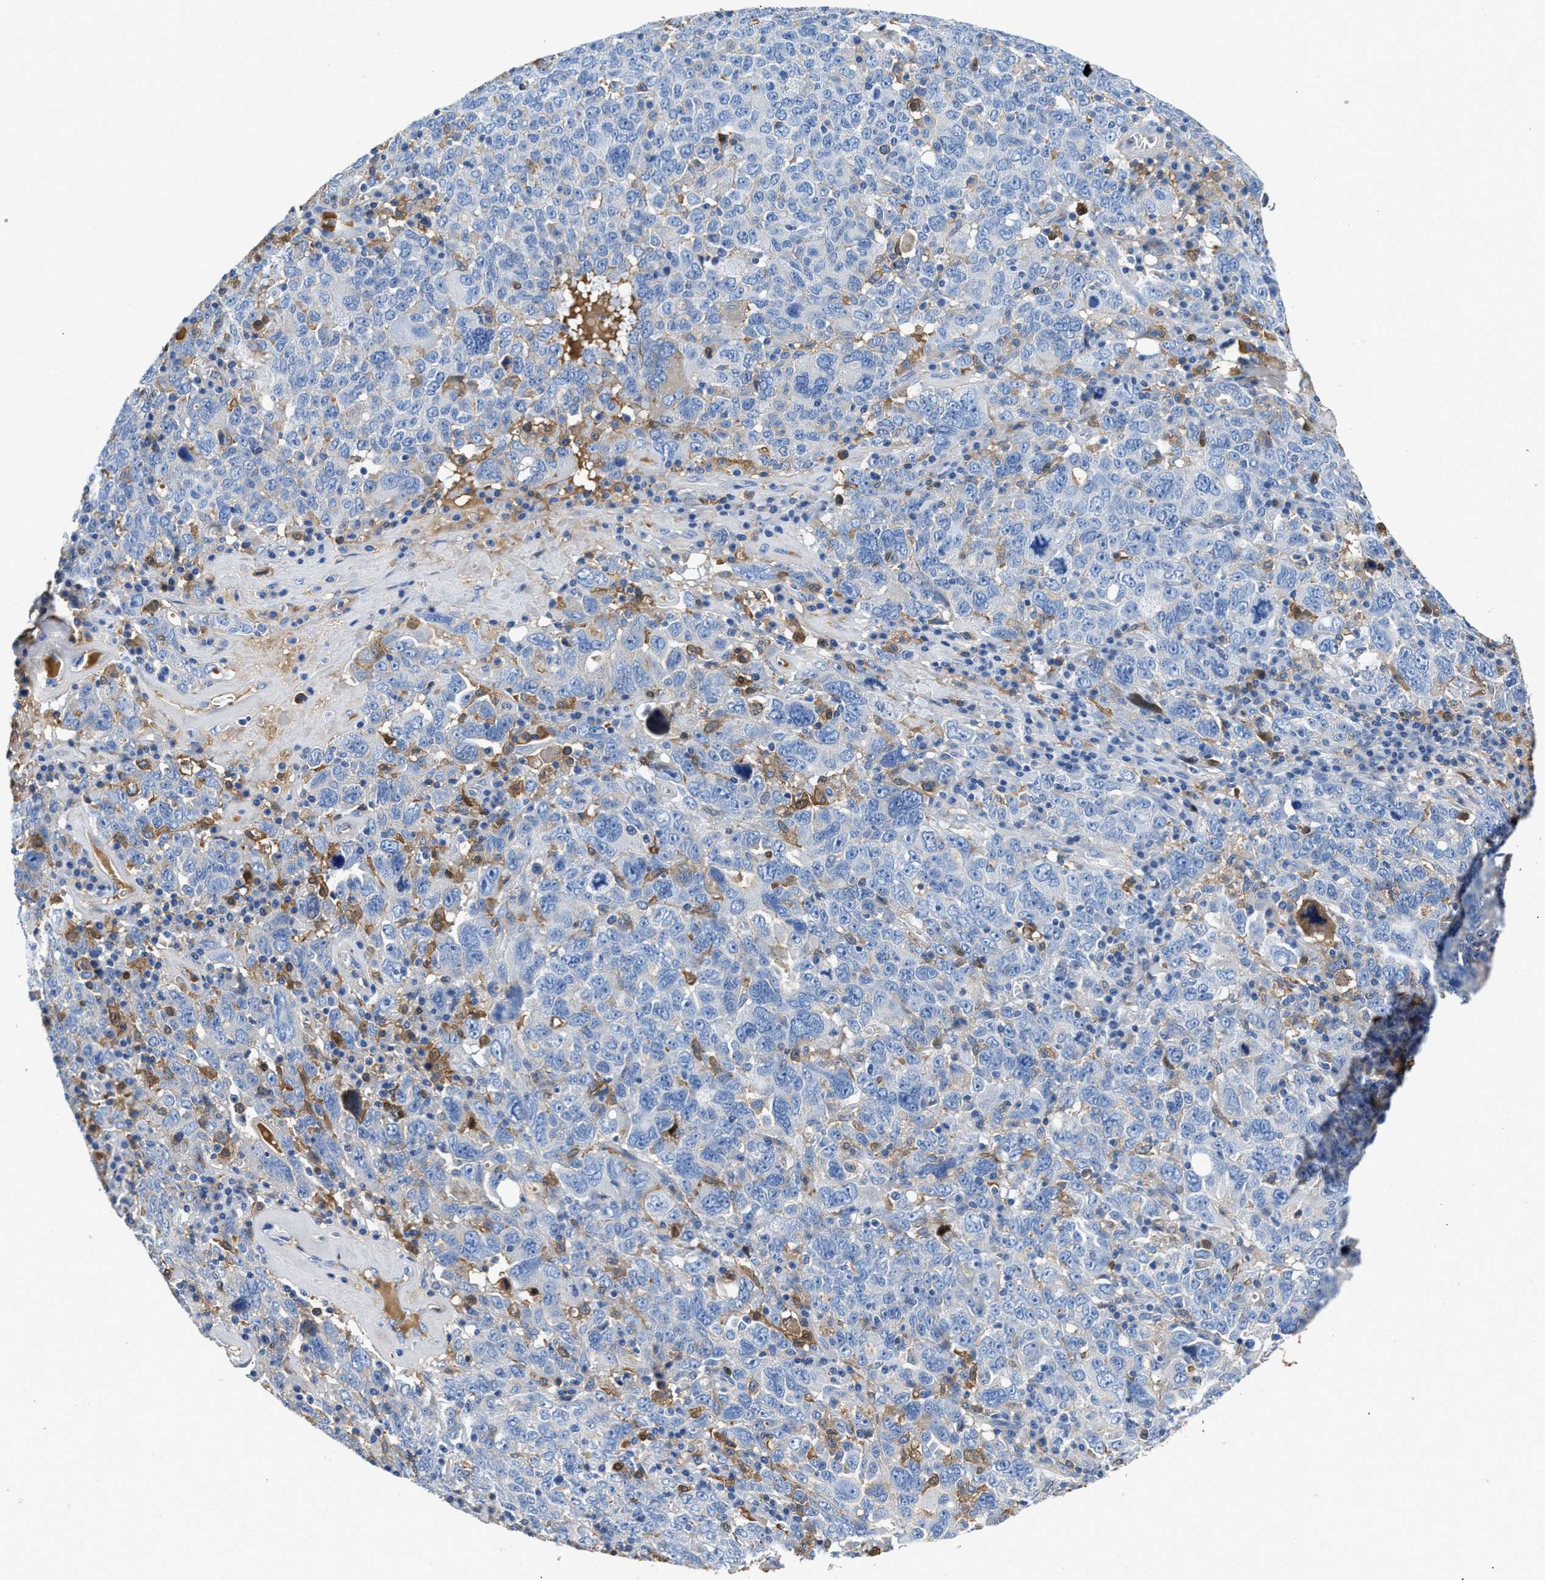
{"staining": {"intensity": "negative", "quantity": "none", "location": "none"}, "tissue": "ovarian cancer", "cell_type": "Tumor cells", "image_type": "cancer", "snomed": [{"axis": "morphology", "description": "Carcinoma, endometroid"}, {"axis": "topography", "description": "Ovary"}], "caption": "Tumor cells are negative for brown protein staining in endometroid carcinoma (ovarian). (Immunohistochemistry, brightfield microscopy, high magnification).", "gene": "GC", "patient": {"sex": "female", "age": 62}}